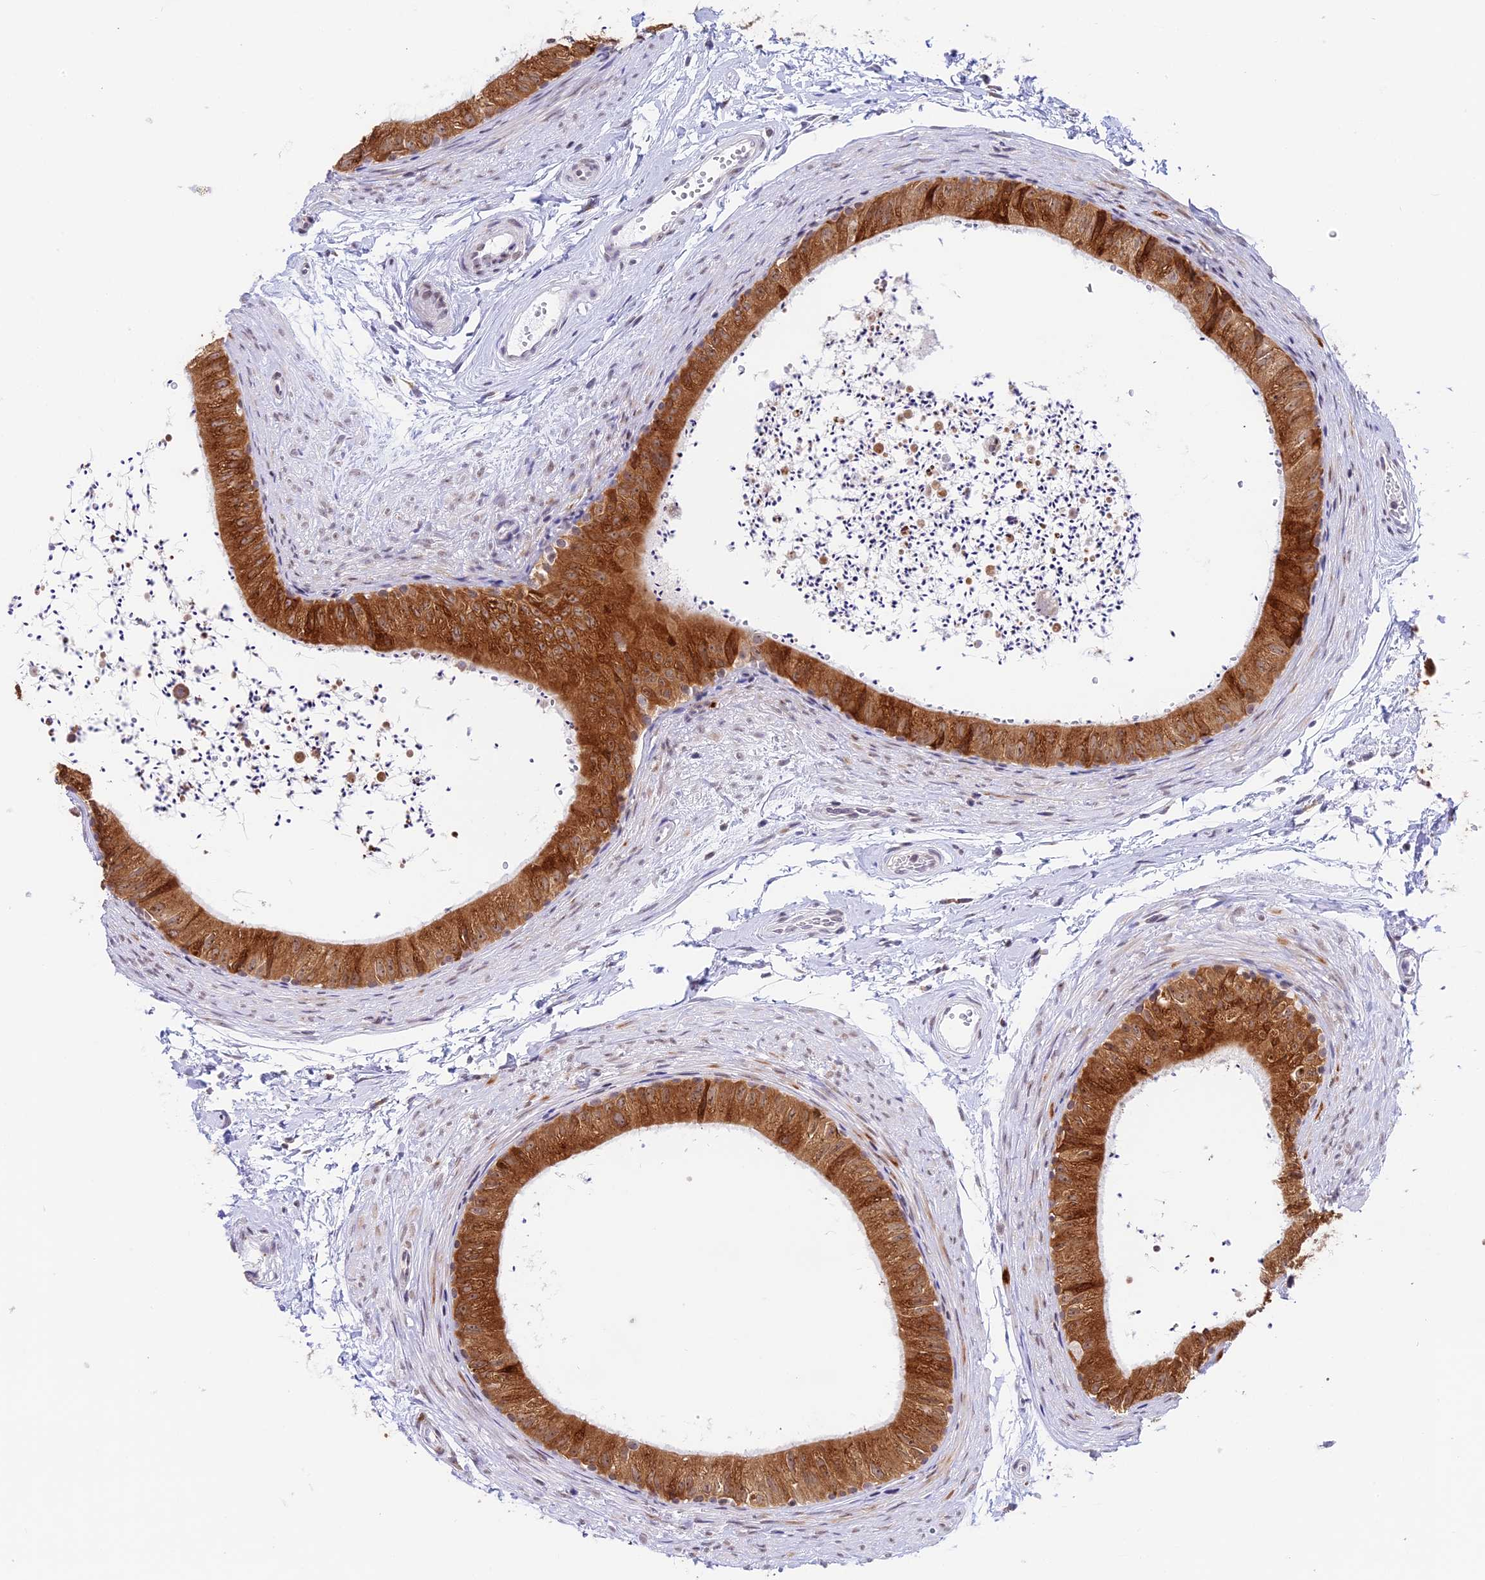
{"staining": {"intensity": "moderate", "quantity": ">75%", "location": "cytoplasmic/membranous,nuclear"}, "tissue": "epididymis", "cell_type": "Glandular cells", "image_type": "normal", "snomed": [{"axis": "morphology", "description": "Normal tissue, NOS"}, {"axis": "topography", "description": "Epididymis"}], "caption": "A histopathology image of epididymis stained for a protein shows moderate cytoplasmic/membranous,nuclear brown staining in glandular cells.", "gene": "HEATR5B", "patient": {"sex": "male", "age": 56}}